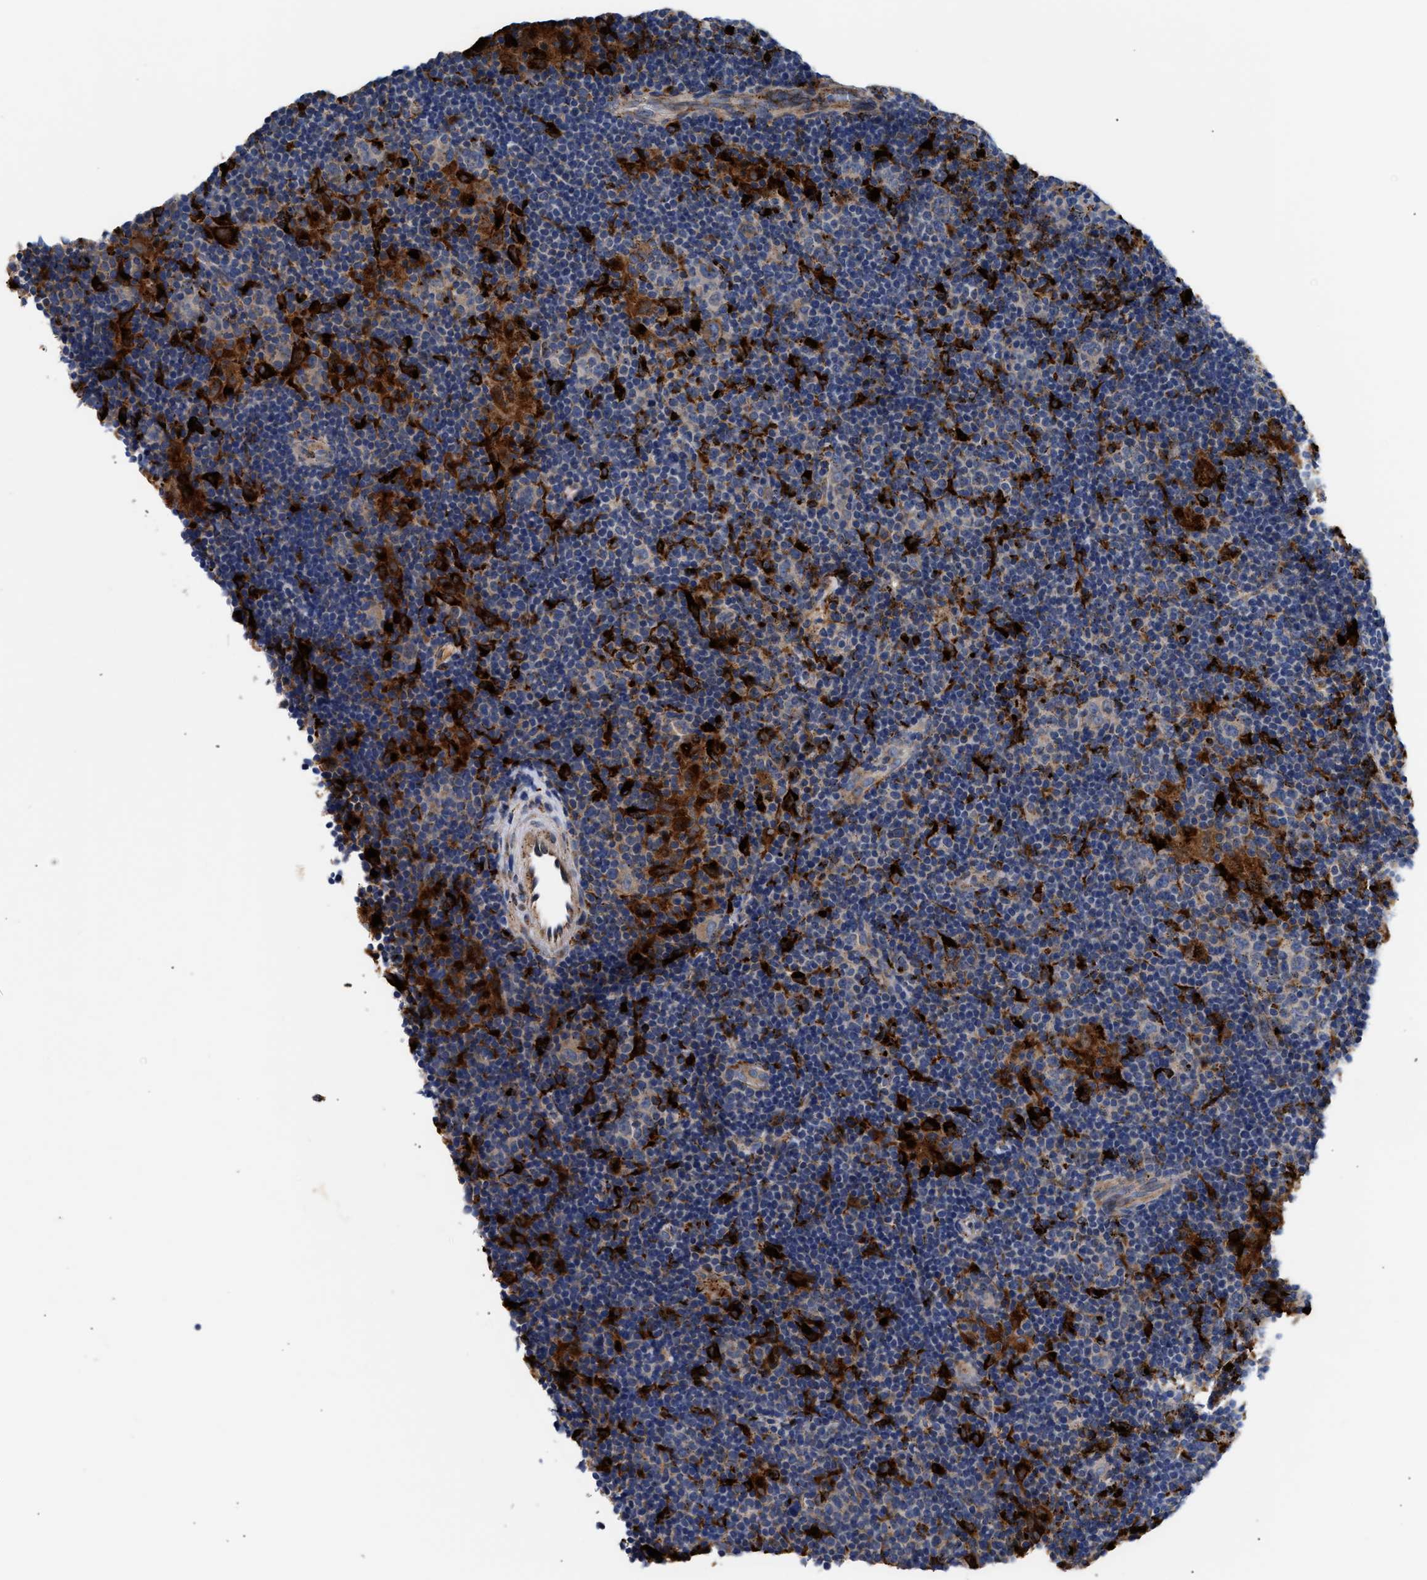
{"staining": {"intensity": "negative", "quantity": "none", "location": "none"}, "tissue": "lymphoma", "cell_type": "Tumor cells", "image_type": "cancer", "snomed": [{"axis": "morphology", "description": "Hodgkin's disease, NOS"}, {"axis": "topography", "description": "Lymph node"}], "caption": "Immunohistochemical staining of lymphoma demonstrates no significant positivity in tumor cells.", "gene": "CCDC146", "patient": {"sex": "female", "age": 57}}